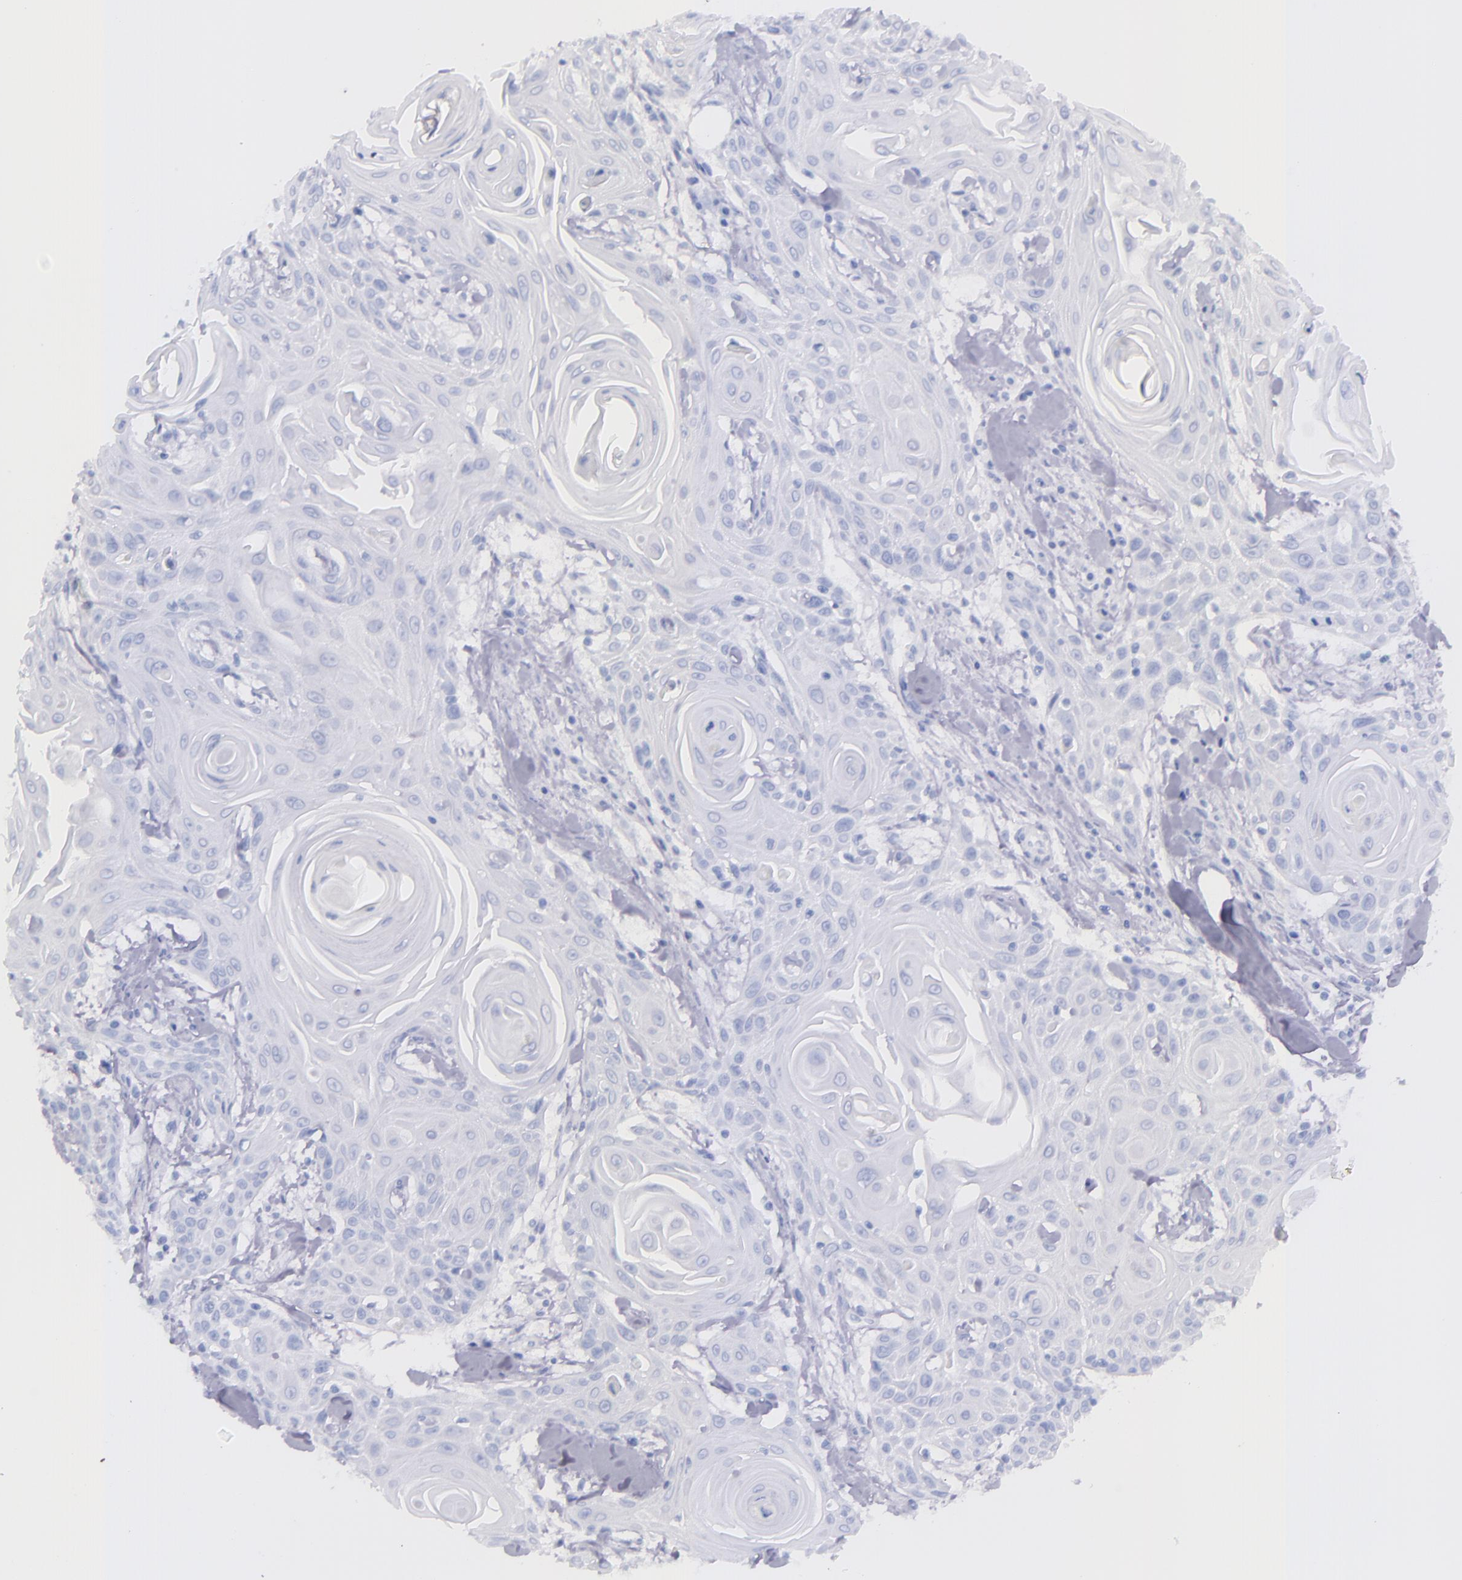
{"staining": {"intensity": "negative", "quantity": "none", "location": "none"}, "tissue": "head and neck cancer", "cell_type": "Tumor cells", "image_type": "cancer", "snomed": [{"axis": "morphology", "description": "Squamous cell carcinoma, NOS"}, {"axis": "morphology", "description": "Squamous cell carcinoma, metastatic, NOS"}, {"axis": "topography", "description": "Lymph node"}, {"axis": "topography", "description": "Salivary gland"}, {"axis": "topography", "description": "Head-Neck"}], "caption": "Immunohistochemistry of human head and neck cancer (squamous cell carcinoma) displays no expression in tumor cells.", "gene": "SFTPA2", "patient": {"sex": "female", "age": 74}}